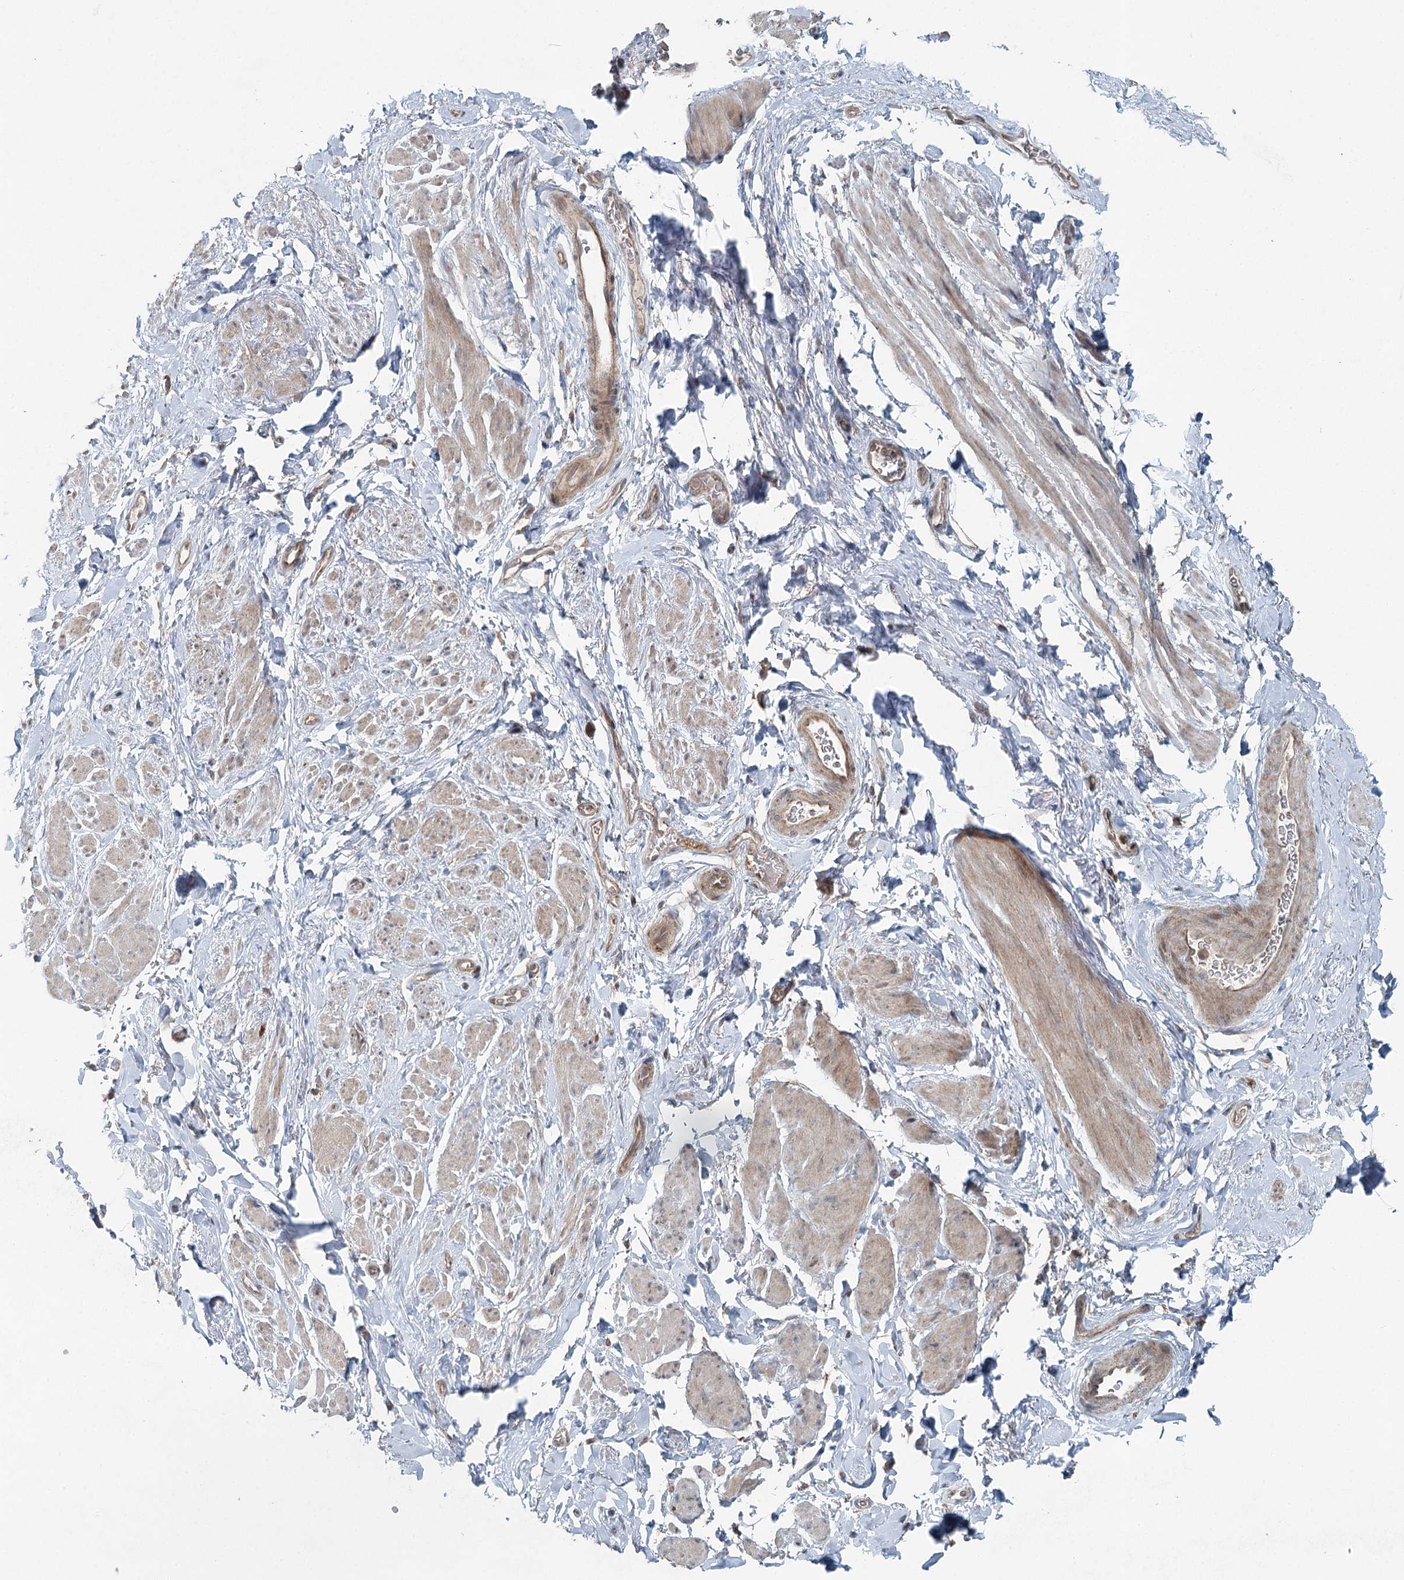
{"staining": {"intensity": "weak", "quantity": "<25%", "location": "cytoplasmic/membranous"}, "tissue": "smooth muscle", "cell_type": "Smooth muscle cells", "image_type": "normal", "snomed": [{"axis": "morphology", "description": "Normal tissue, NOS"}, {"axis": "topography", "description": "Smooth muscle"}, {"axis": "topography", "description": "Peripheral nerve tissue"}], "caption": "This is a micrograph of immunohistochemistry (IHC) staining of benign smooth muscle, which shows no positivity in smooth muscle cells.", "gene": "SKIC3", "patient": {"sex": "male", "age": 69}}